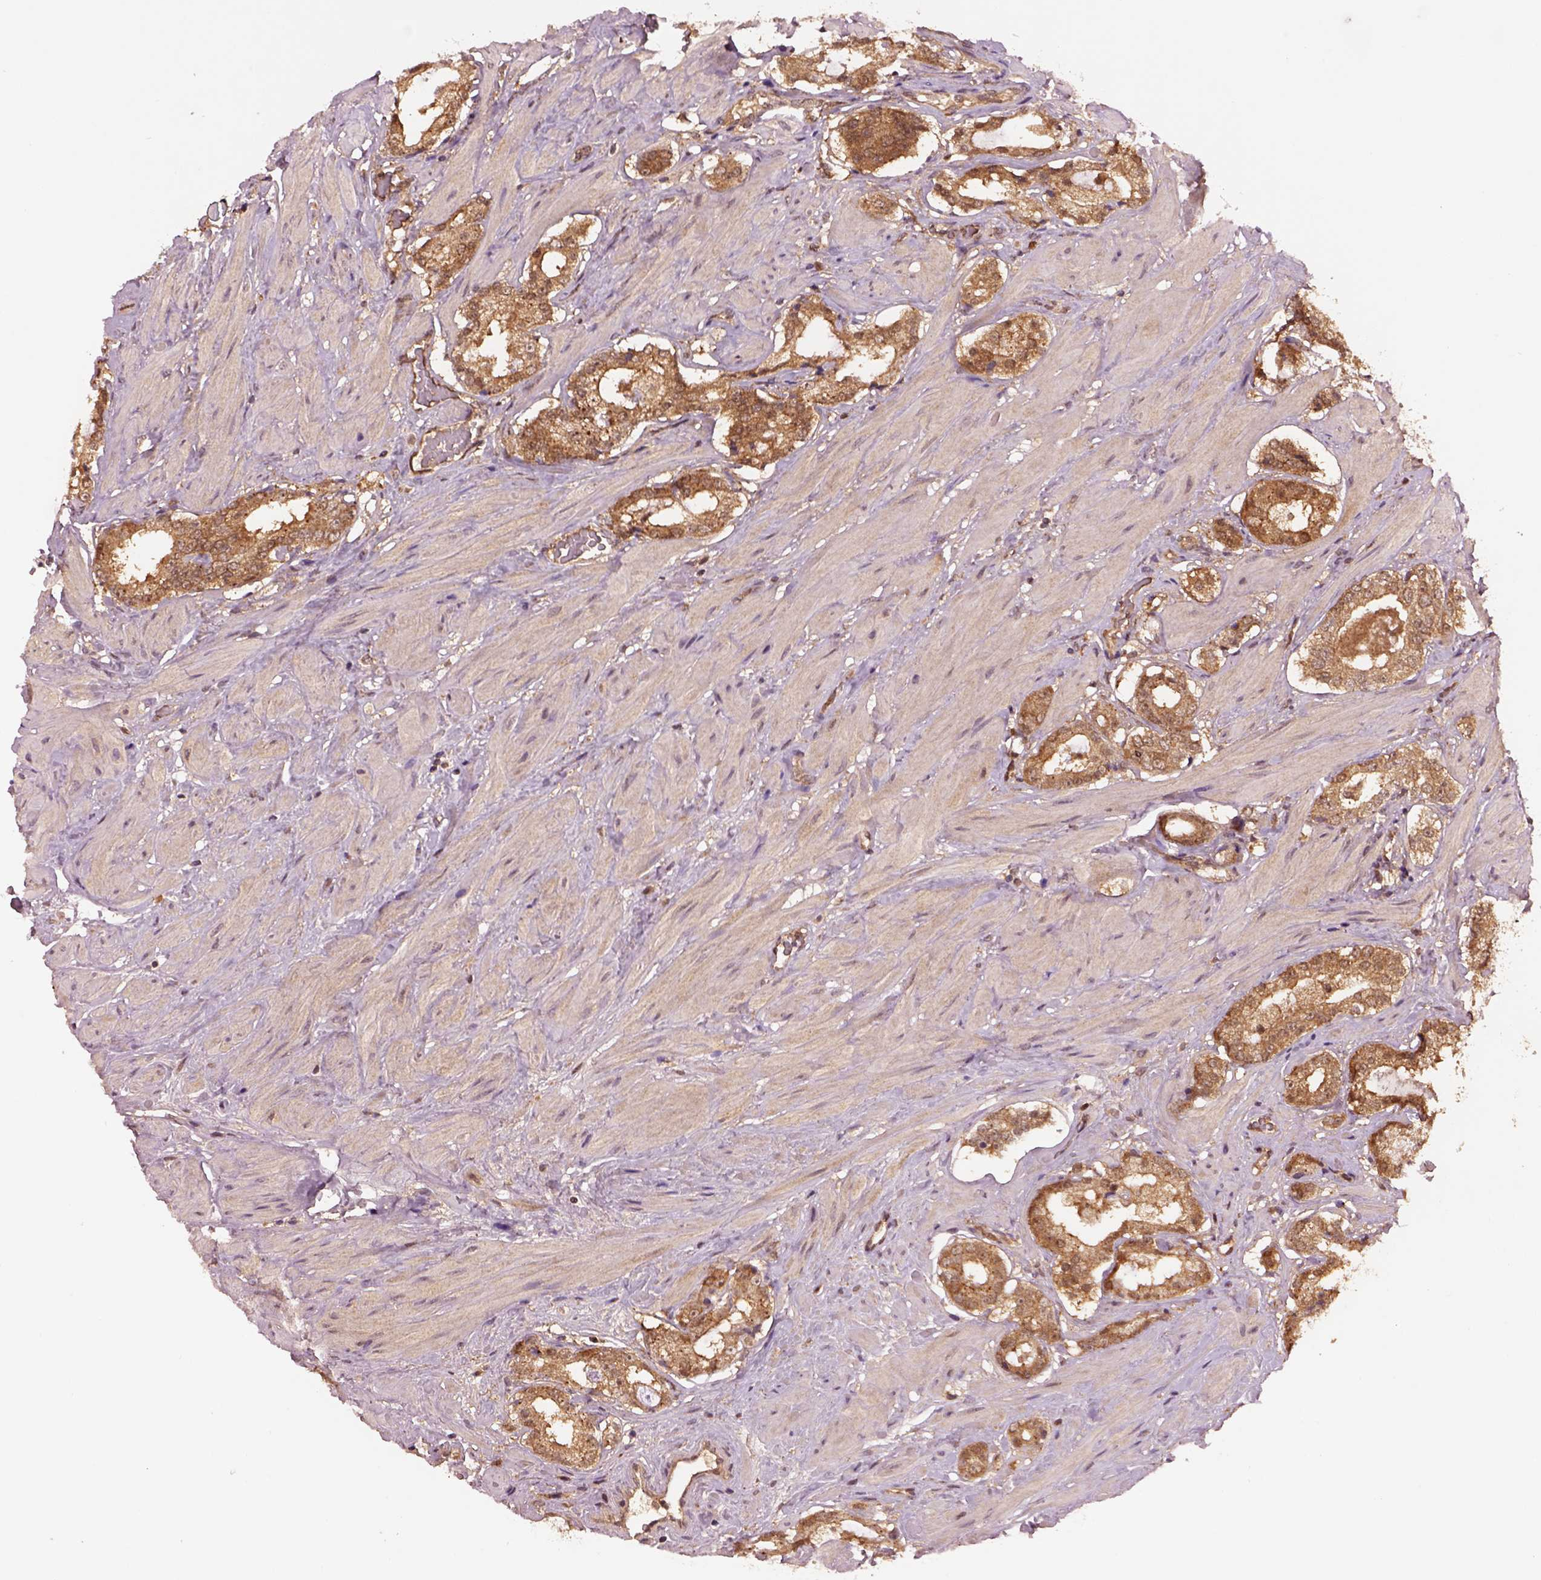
{"staining": {"intensity": "moderate", "quantity": ">75%", "location": "cytoplasmic/membranous"}, "tissue": "prostate cancer", "cell_type": "Tumor cells", "image_type": "cancer", "snomed": [{"axis": "morphology", "description": "Adenocarcinoma, Low grade"}, {"axis": "topography", "description": "Prostate"}], "caption": "This photomicrograph exhibits immunohistochemistry (IHC) staining of prostate low-grade adenocarcinoma, with medium moderate cytoplasmic/membranous positivity in approximately >75% of tumor cells.", "gene": "MDP1", "patient": {"sex": "male", "age": 60}}